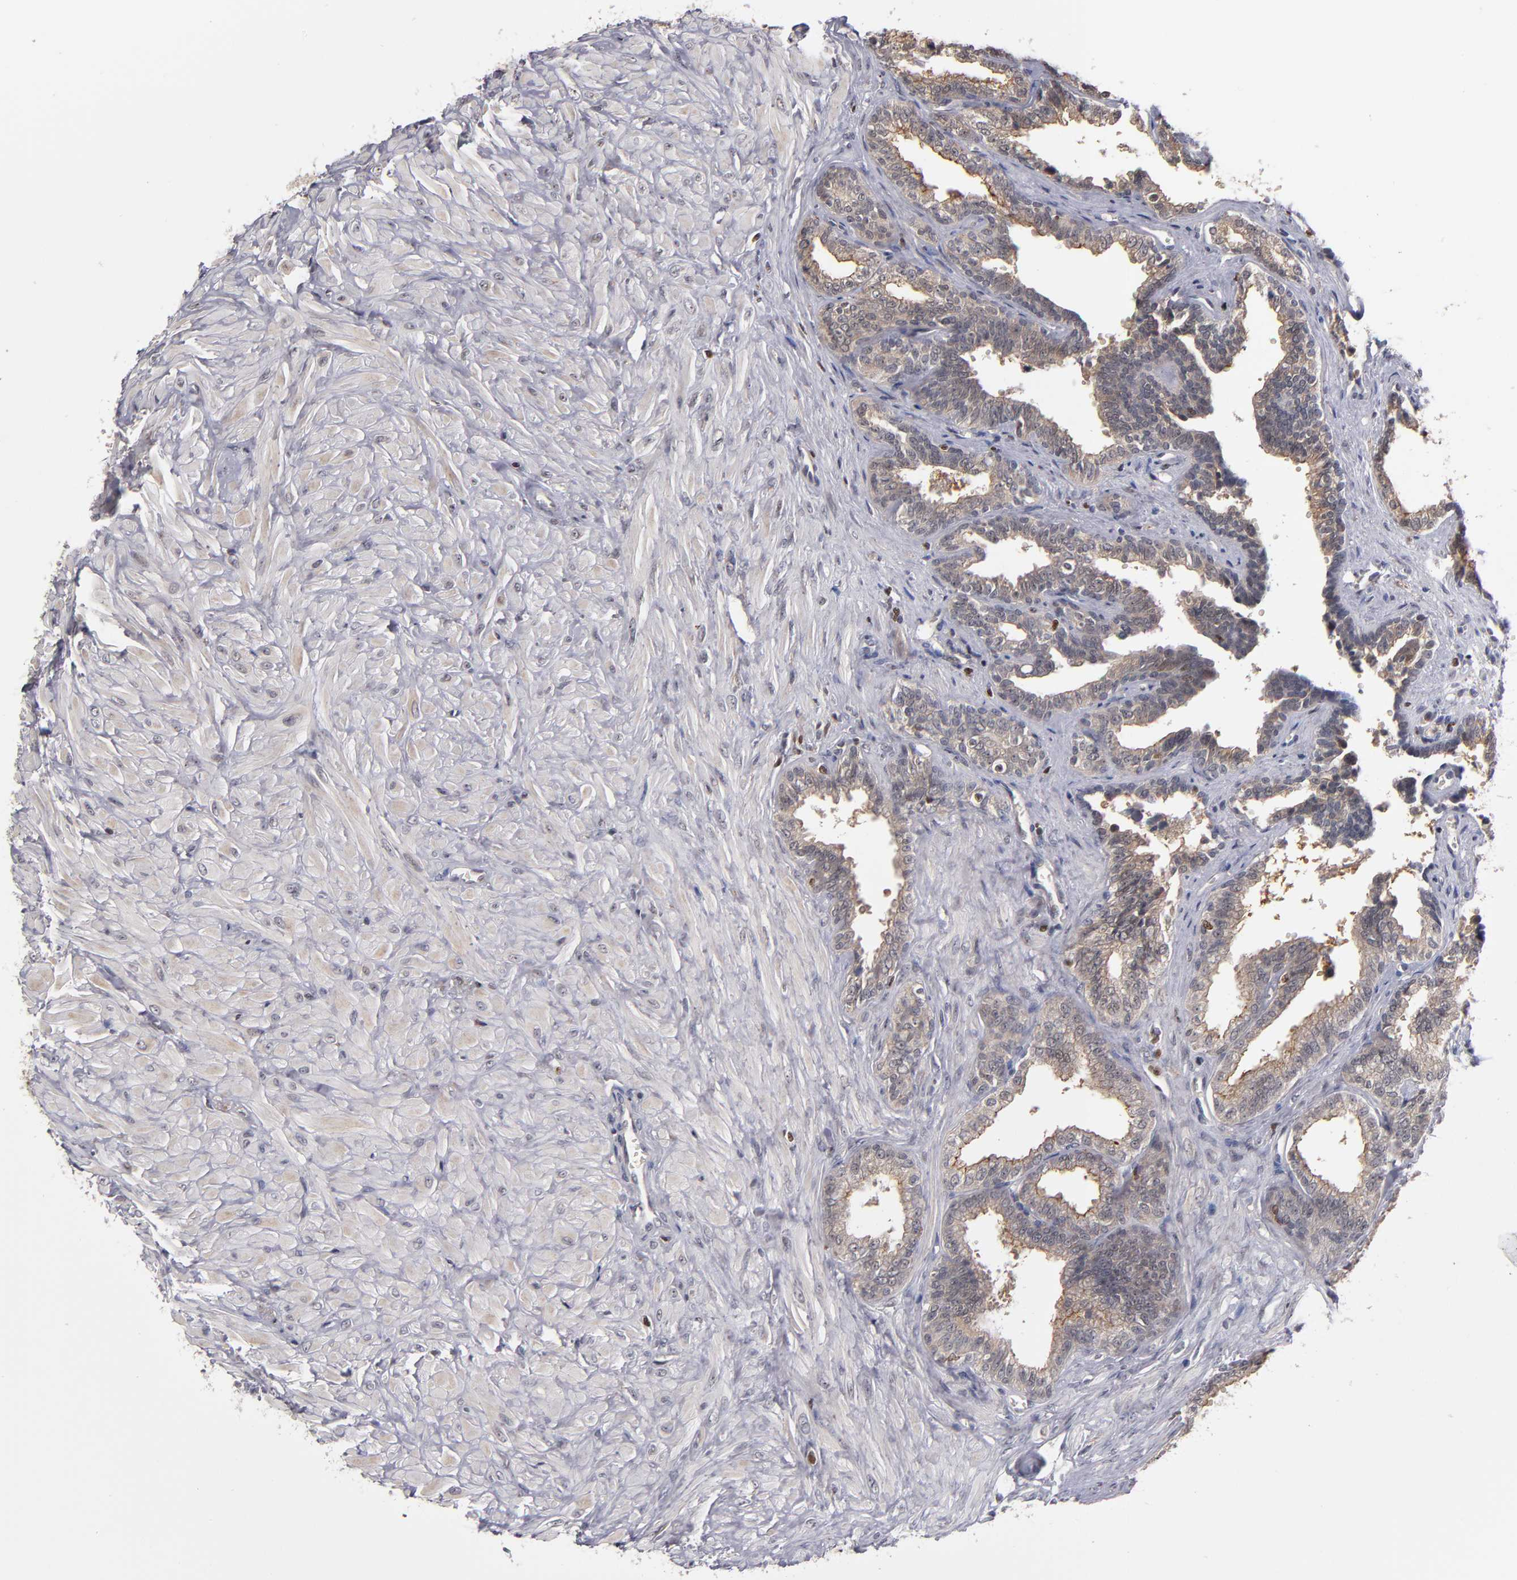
{"staining": {"intensity": "negative", "quantity": "none", "location": "none"}, "tissue": "seminal vesicle", "cell_type": "Glandular cells", "image_type": "normal", "snomed": [{"axis": "morphology", "description": "Normal tissue, NOS"}, {"axis": "topography", "description": "Seminal veicle"}], "caption": "DAB immunohistochemical staining of normal seminal vesicle shows no significant positivity in glandular cells.", "gene": "KDM6A", "patient": {"sex": "male", "age": 26}}